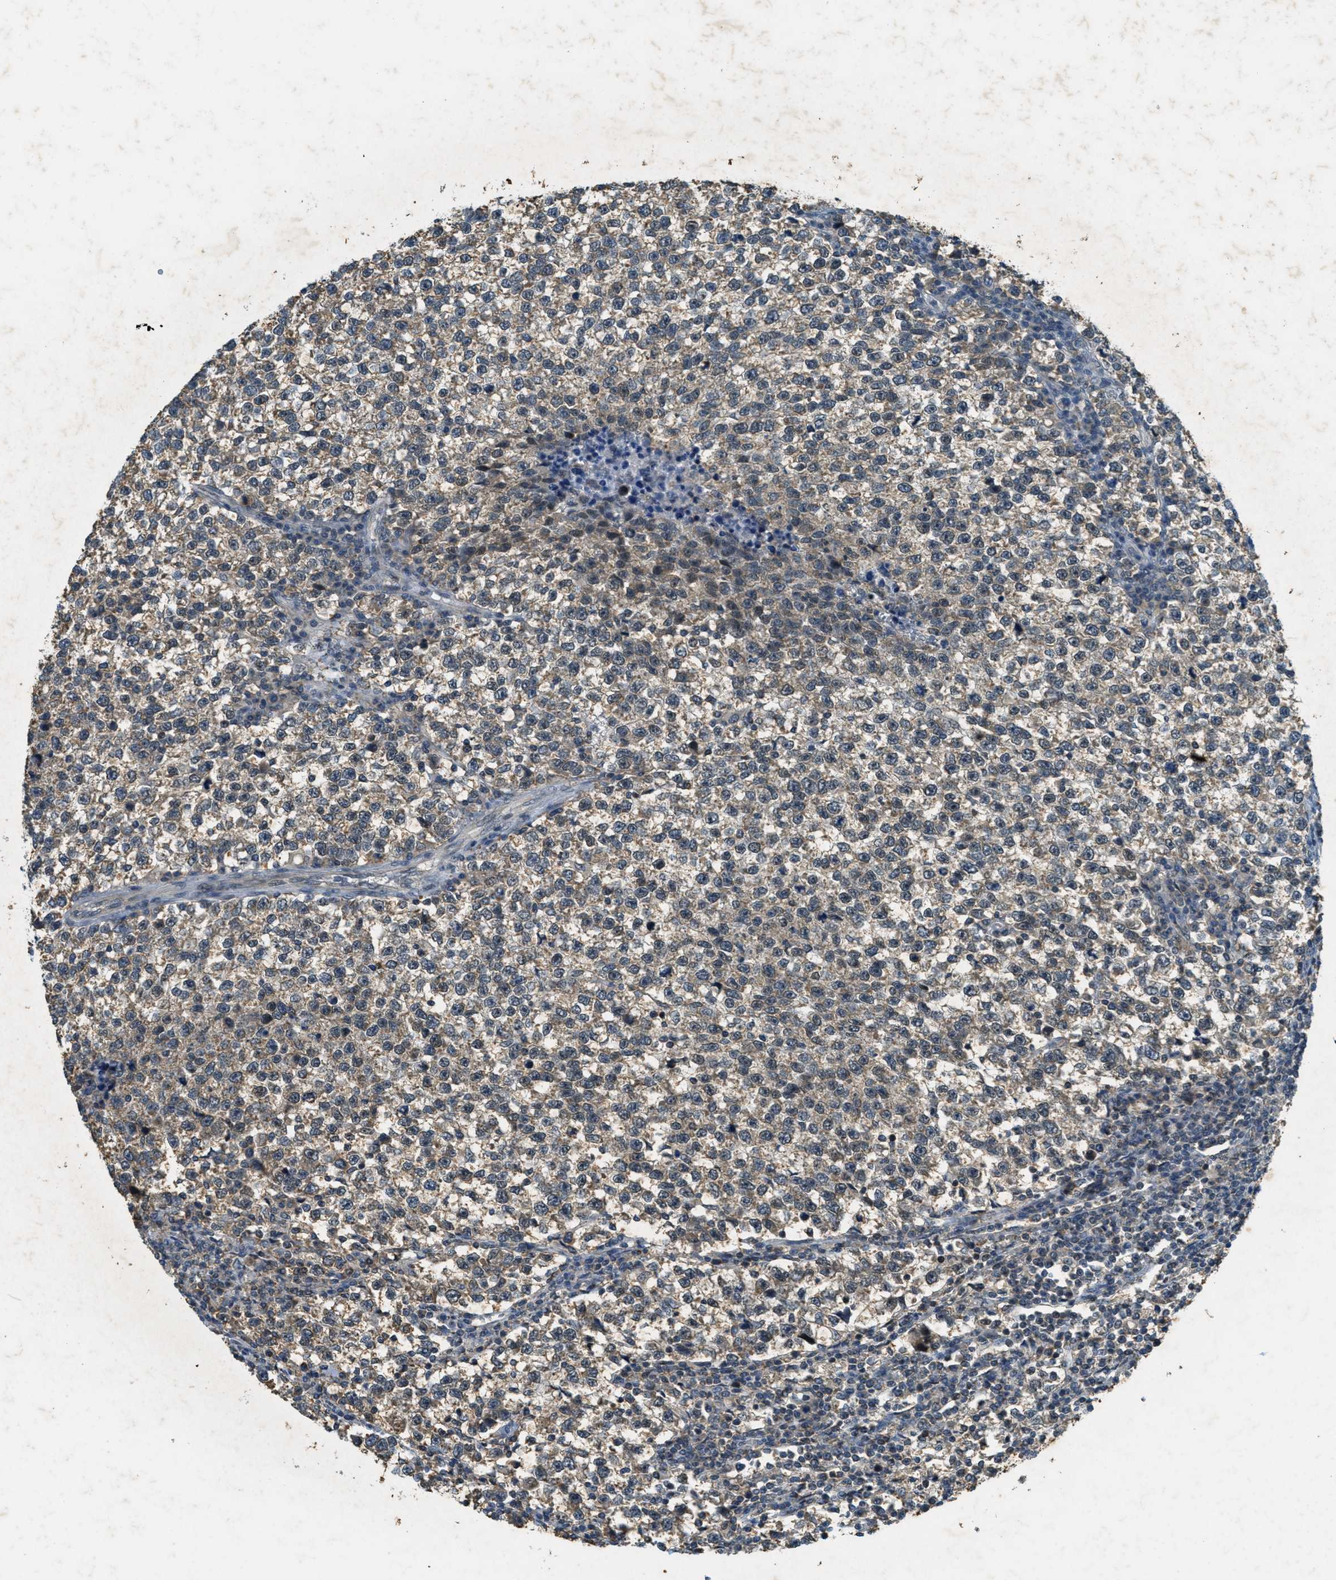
{"staining": {"intensity": "weak", "quantity": ">75%", "location": "cytoplasmic/membranous"}, "tissue": "testis cancer", "cell_type": "Tumor cells", "image_type": "cancer", "snomed": [{"axis": "morphology", "description": "Normal tissue, NOS"}, {"axis": "morphology", "description": "Seminoma, NOS"}, {"axis": "topography", "description": "Testis"}], "caption": "The image demonstrates immunohistochemical staining of testis cancer. There is weak cytoplasmic/membranous expression is appreciated in about >75% of tumor cells.", "gene": "TCF20", "patient": {"sex": "male", "age": 43}}